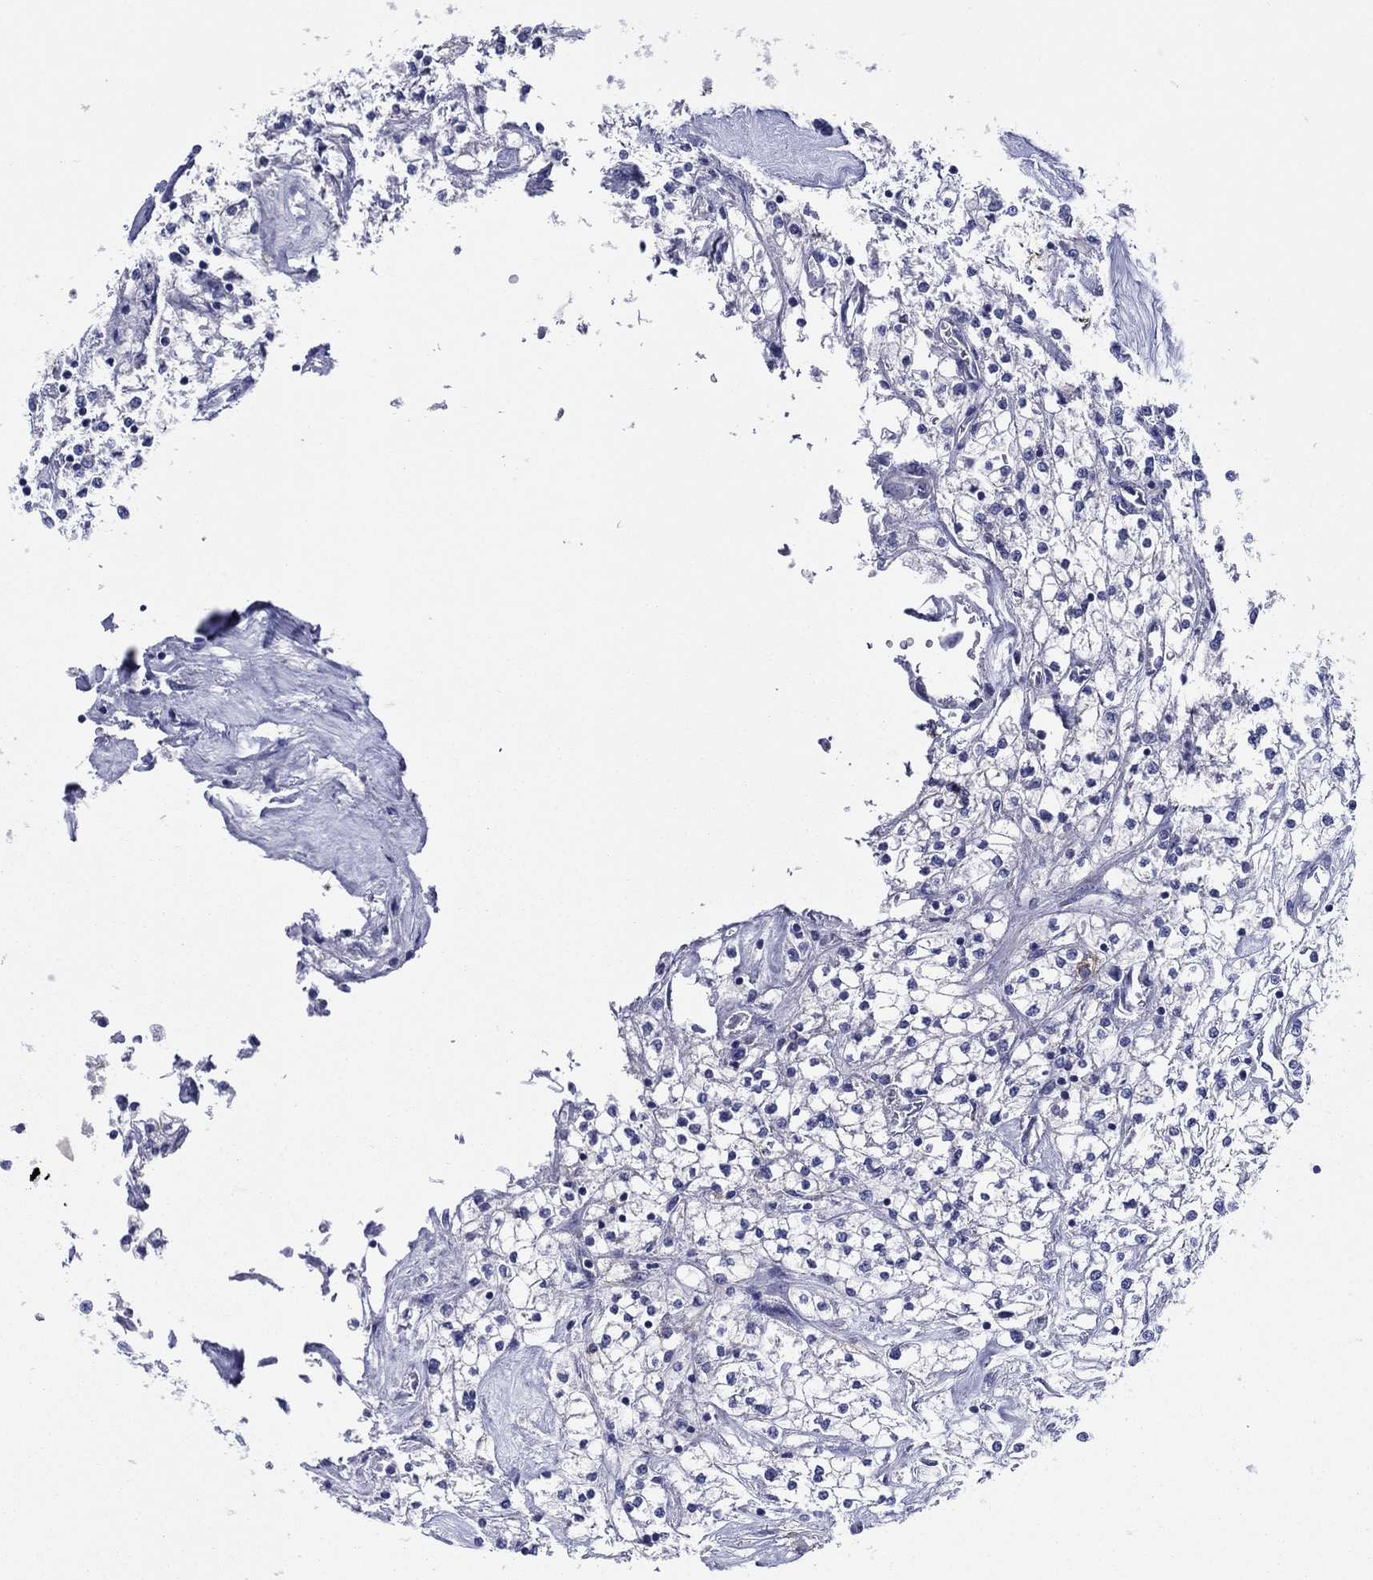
{"staining": {"intensity": "negative", "quantity": "none", "location": "none"}, "tissue": "renal cancer", "cell_type": "Tumor cells", "image_type": "cancer", "snomed": [{"axis": "morphology", "description": "Adenocarcinoma, NOS"}, {"axis": "topography", "description": "Kidney"}], "caption": "A micrograph of human adenocarcinoma (renal) is negative for staining in tumor cells.", "gene": "ACE2", "patient": {"sex": "male", "age": 80}}